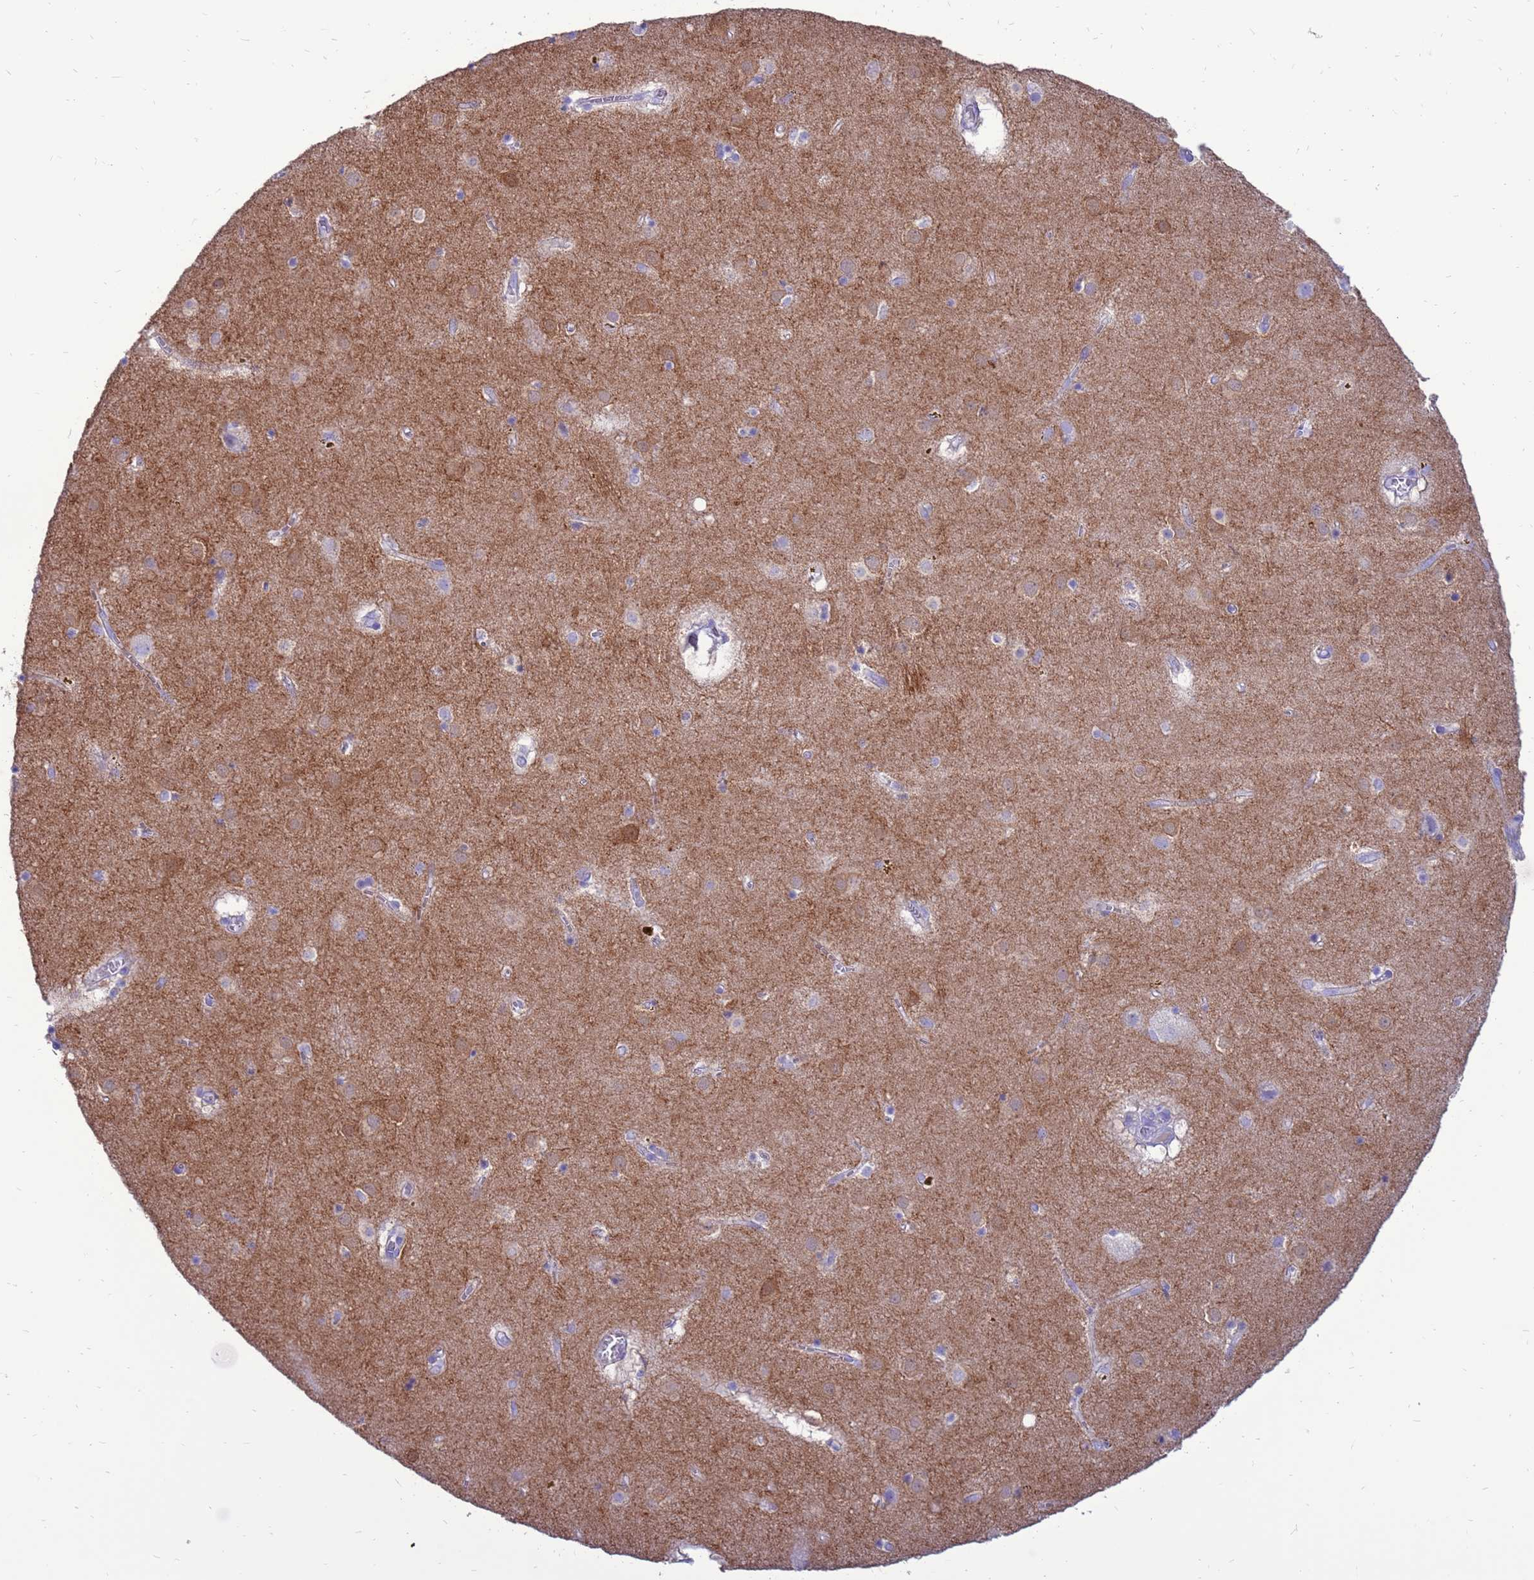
{"staining": {"intensity": "negative", "quantity": "none", "location": "none"}, "tissue": "caudate", "cell_type": "Glial cells", "image_type": "normal", "snomed": [{"axis": "morphology", "description": "Normal tissue, NOS"}, {"axis": "topography", "description": "Lateral ventricle wall"}], "caption": "This is a histopathology image of IHC staining of benign caudate, which shows no positivity in glial cells. Brightfield microscopy of IHC stained with DAB (brown) and hematoxylin (blue), captured at high magnification.", "gene": "PDE10A", "patient": {"sex": "male", "age": 70}}